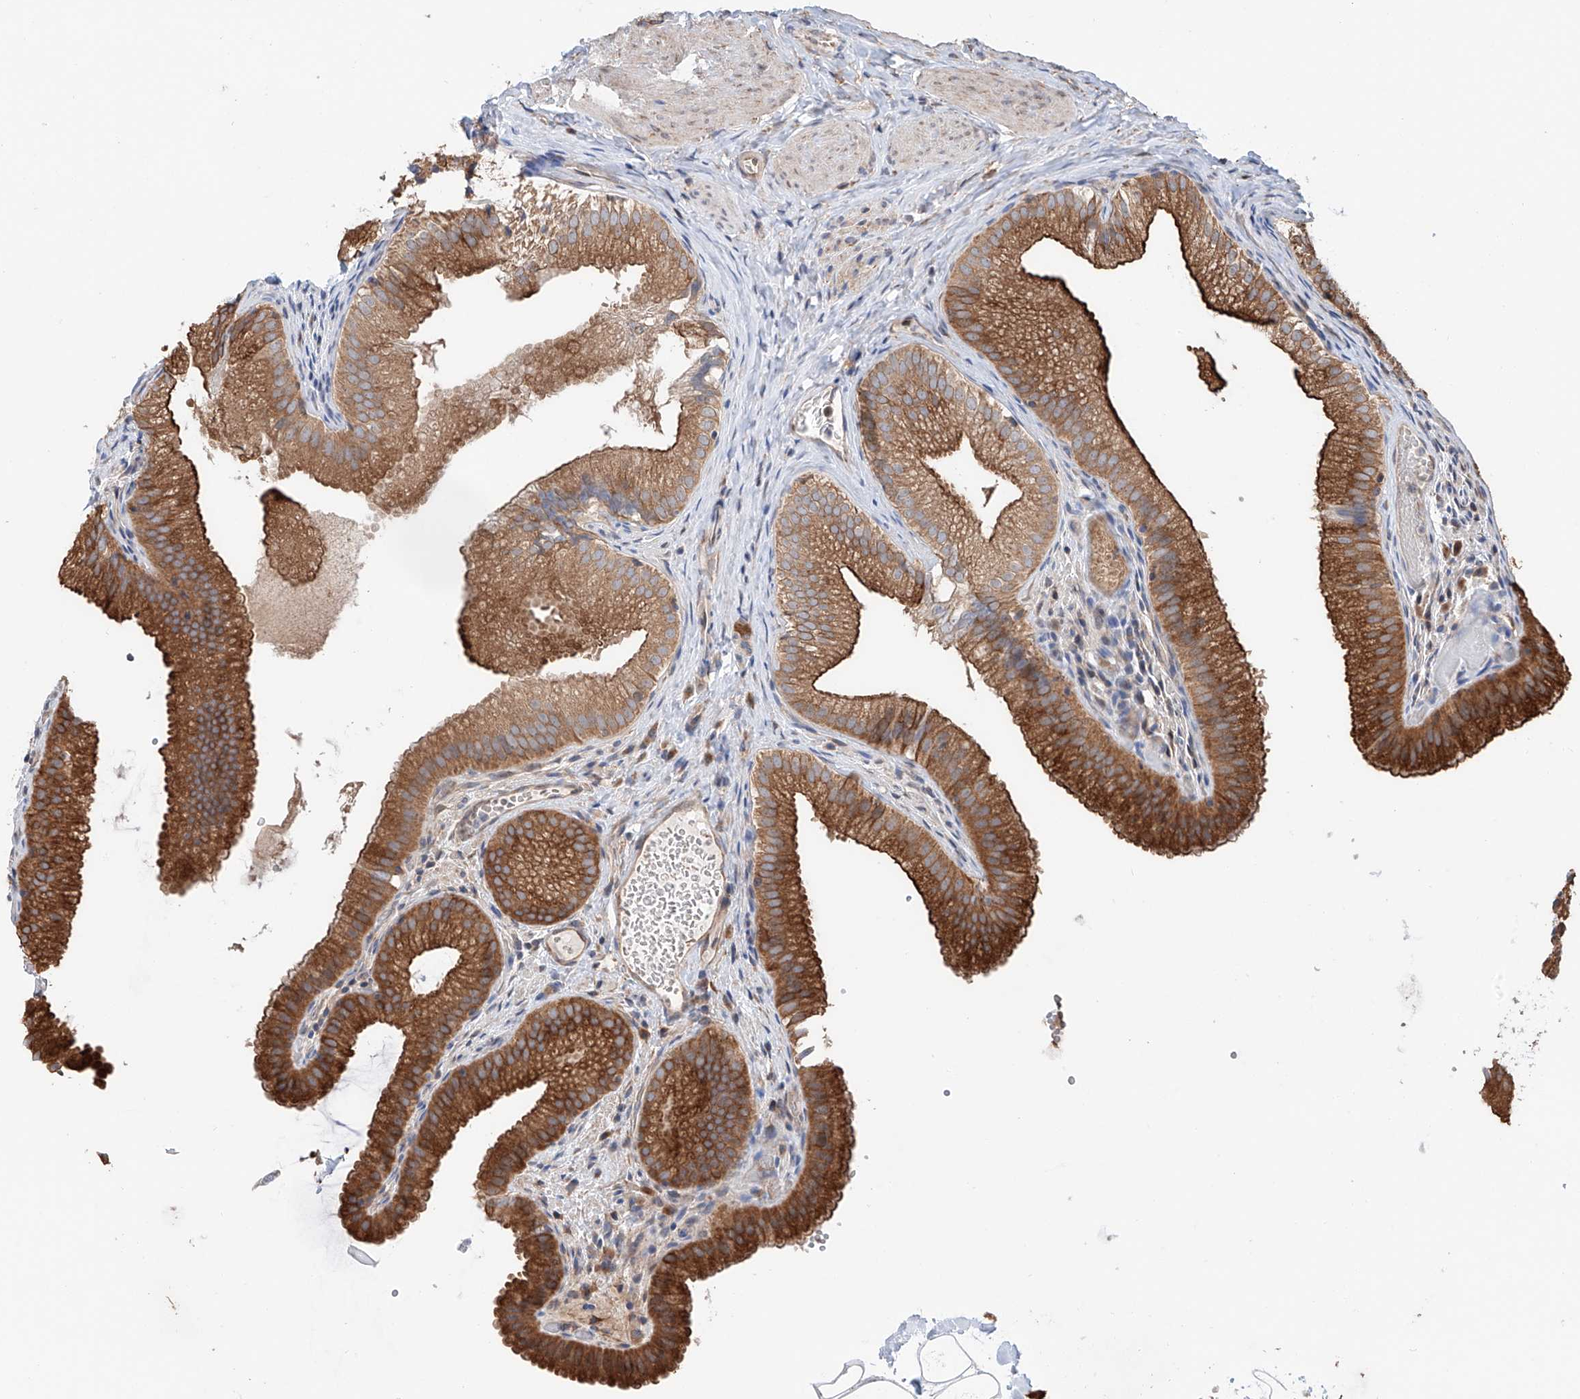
{"staining": {"intensity": "strong", "quantity": ">75%", "location": "cytoplasmic/membranous"}, "tissue": "gallbladder", "cell_type": "Glandular cells", "image_type": "normal", "snomed": [{"axis": "morphology", "description": "Normal tissue, NOS"}, {"axis": "topography", "description": "Gallbladder"}], "caption": "Protein analysis of unremarkable gallbladder demonstrates strong cytoplasmic/membranous staining in approximately >75% of glandular cells.", "gene": "DNAH8", "patient": {"sex": "female", "age": 30}}